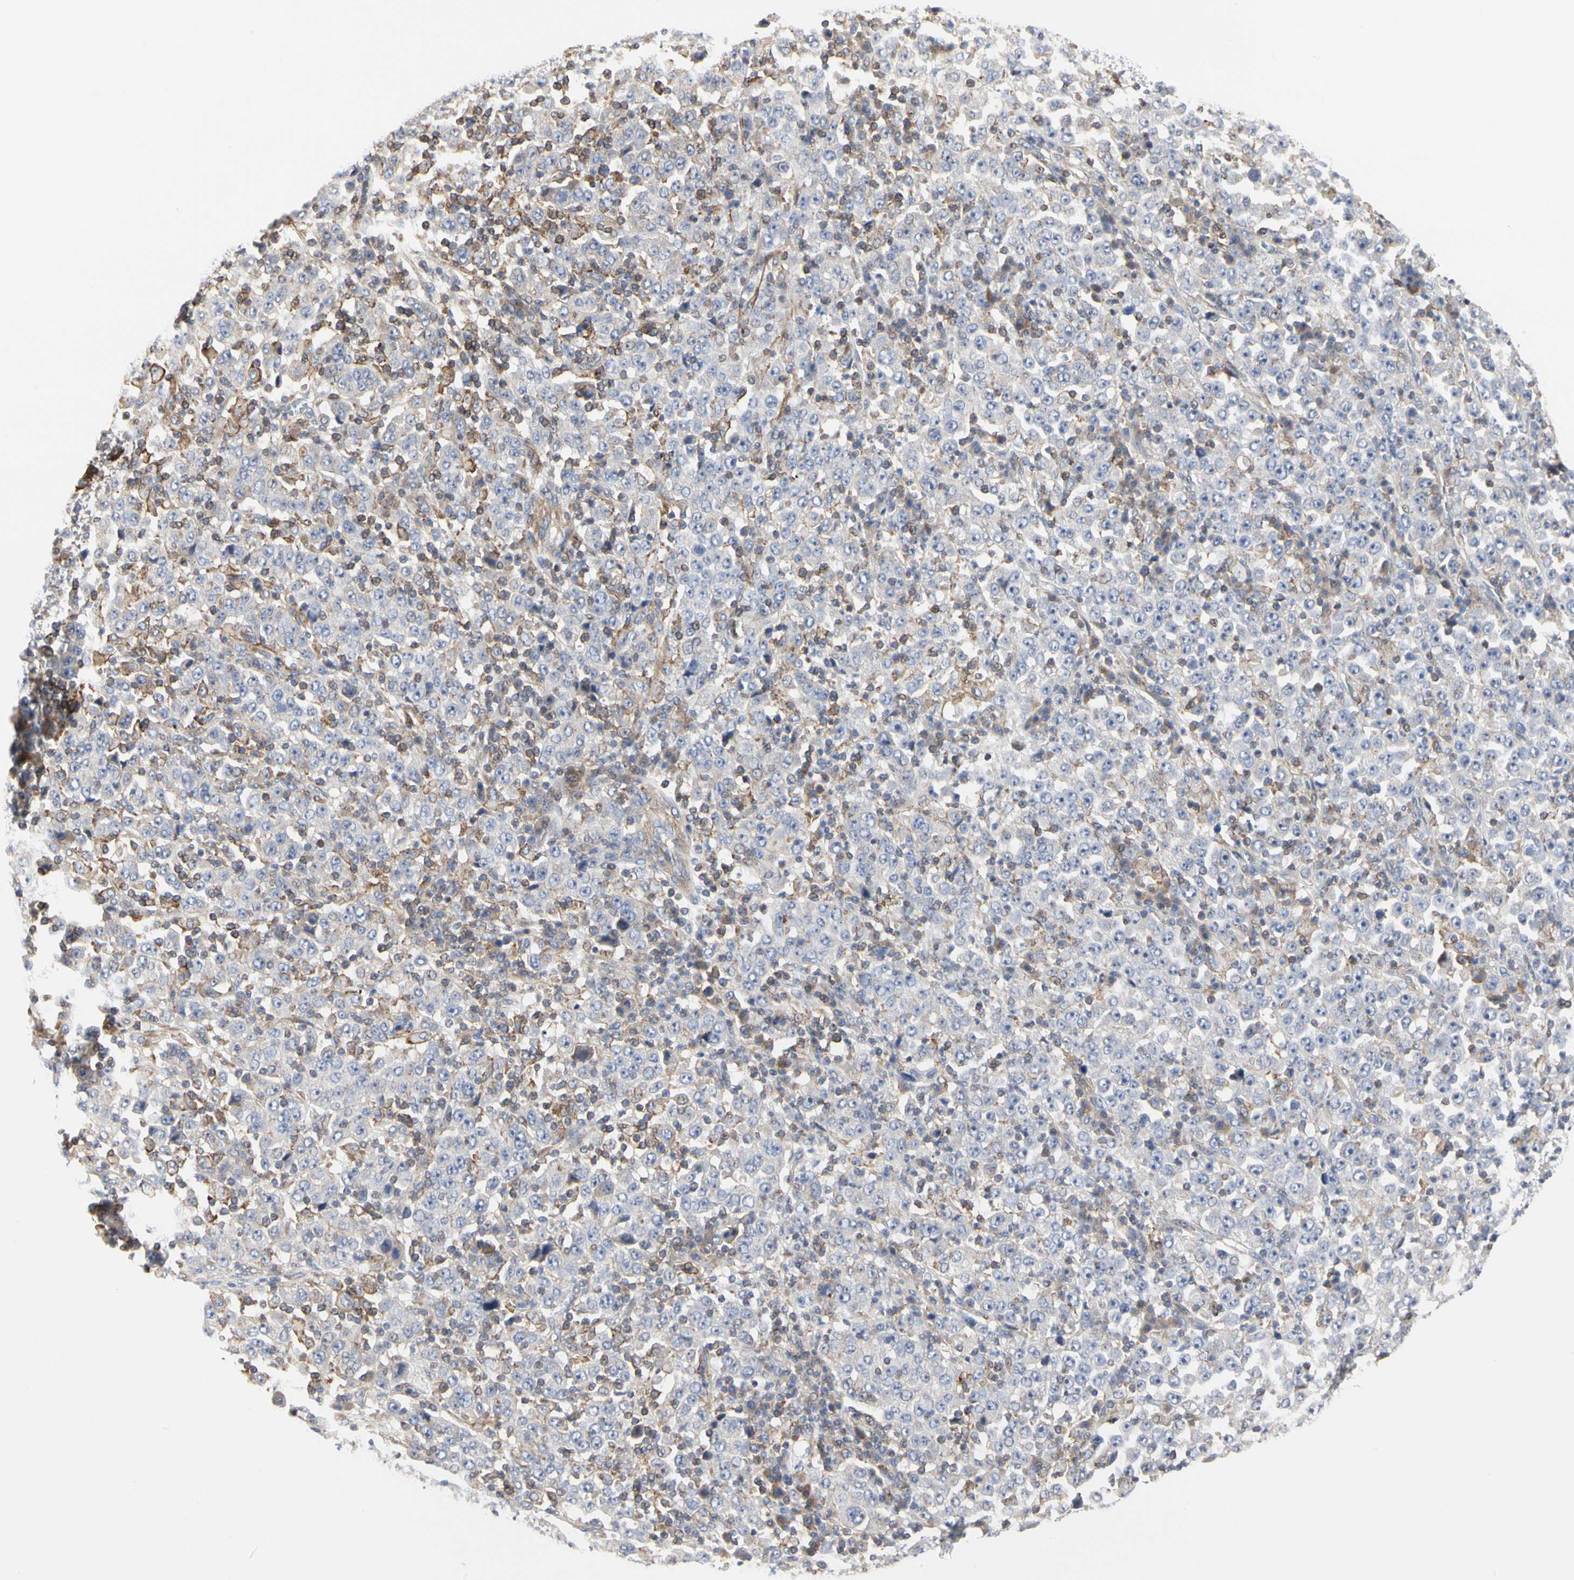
{"staining": {"intensity": "negative", "quantity": "none", "location": "none"}, "tissue": "stomach cancer", "cell_type": "Tumor cells", "image_type": "cancer", "snomed": [{"axis": "morphology", "description": "Normal tissue, NOS"}, {"axis": "morphology", "description": "Adenocarcinoma, NOS"}, {"axis": "topography", "description": "Stomach, upper"}, {"axis": "topography", "description": "Stomach"}], "caption": "A high-resolution micrograph shows IHC staining of stomach cancer, which exhibits no significant positivity in tumor cells.", "gene": "SHANK2", "patient": {"sex": "male", "age": 59}}